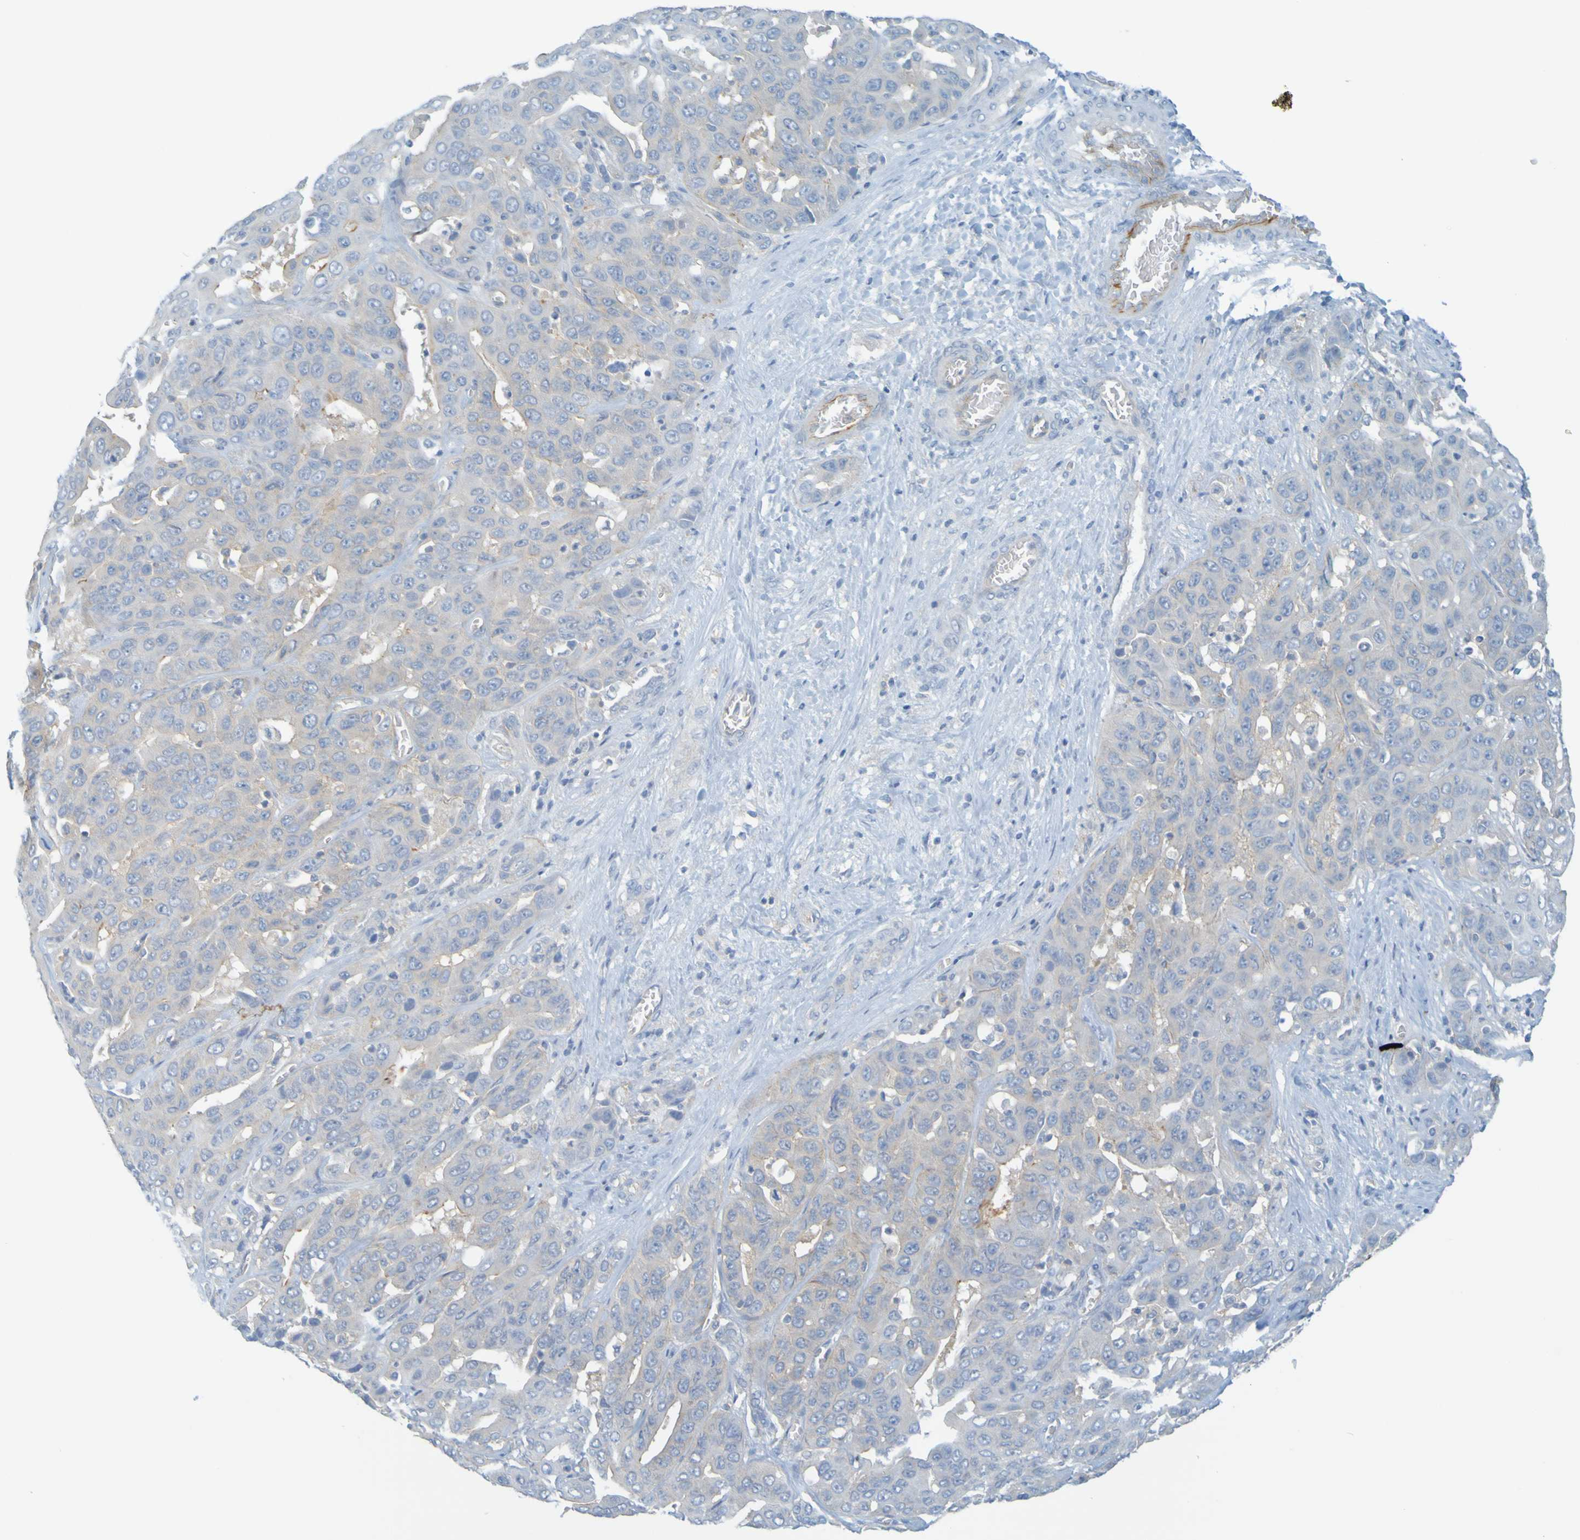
{"staining": {"intensity": "weak", "quantity": "<25%", "location": "cytoplasmic/membranous"}, "tissue": "liver cancer", "cell_type": "Tumor cells", "image_type": "cancer", "snomed": [{"axis": "morphology", "description": "Cholangiocarcinoma"}, {"axis": "topography", "description": "Liver"}], "caption": "An IHC micrograph of liver cancer is shown. There is no staining in tumor cells of liver cancer. (DAB IHC visualized using brightfield microscopy, high magnification).", "gene": "APPL1", "patient": {"sex": "female", "age": 52}}